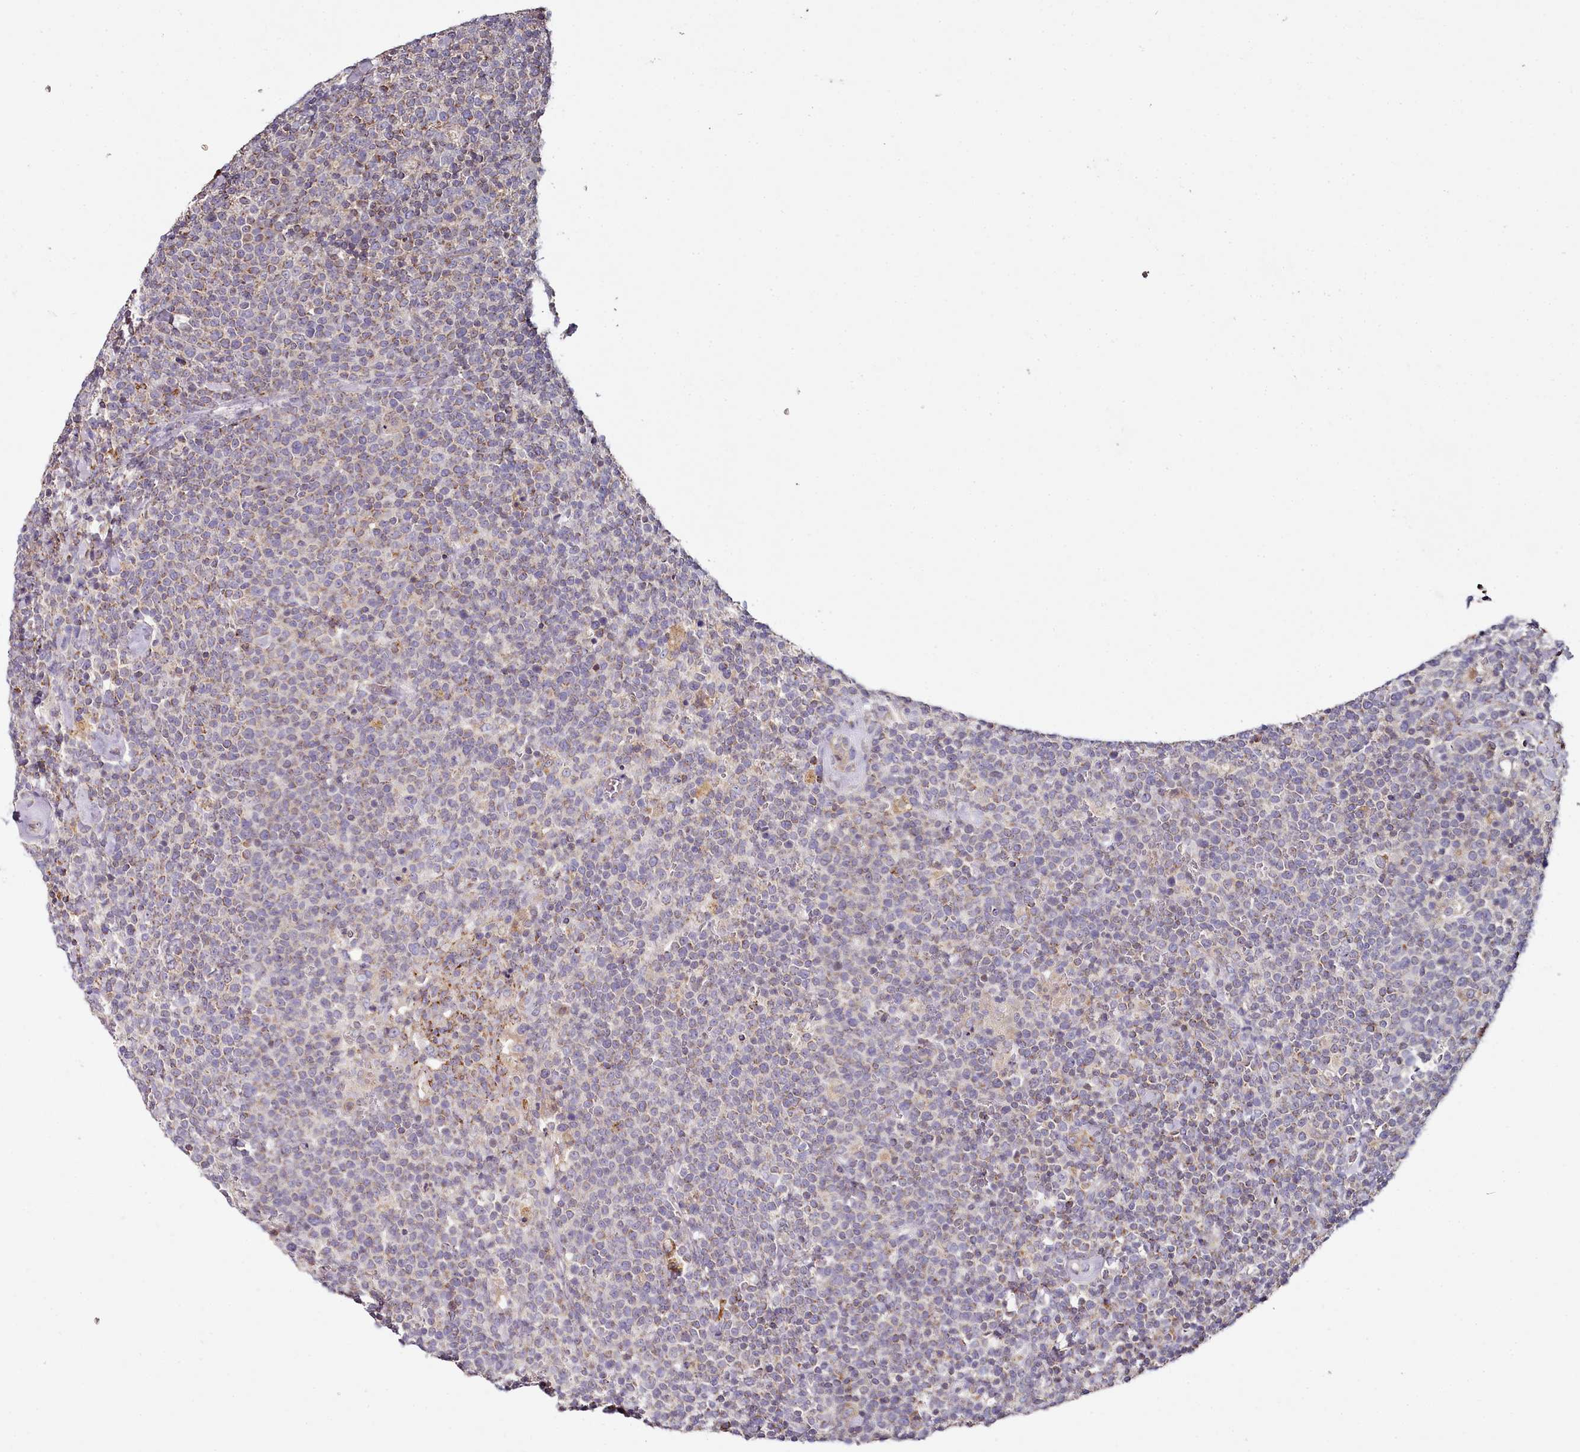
{"staining": {"intensity": "weak", "quantity": "<25%", "location": "cytoplasmic/membranous"}, "tissue": "lymphoma", "cell_type": "Tumor cells", "image_type": "cancer", "snomed": [{"axis": "morphology", "description": "Malignant lymphoma, non-Hodgkin's type, High grade"}, {"axis": "topography", "description": "Lymph node"}], "caption": "Human lymphoma stained for a protein using IHC shows no staining in tumor cells.", "gene": "ACSS1", "patient": {"sex": "male", "age": 61}}